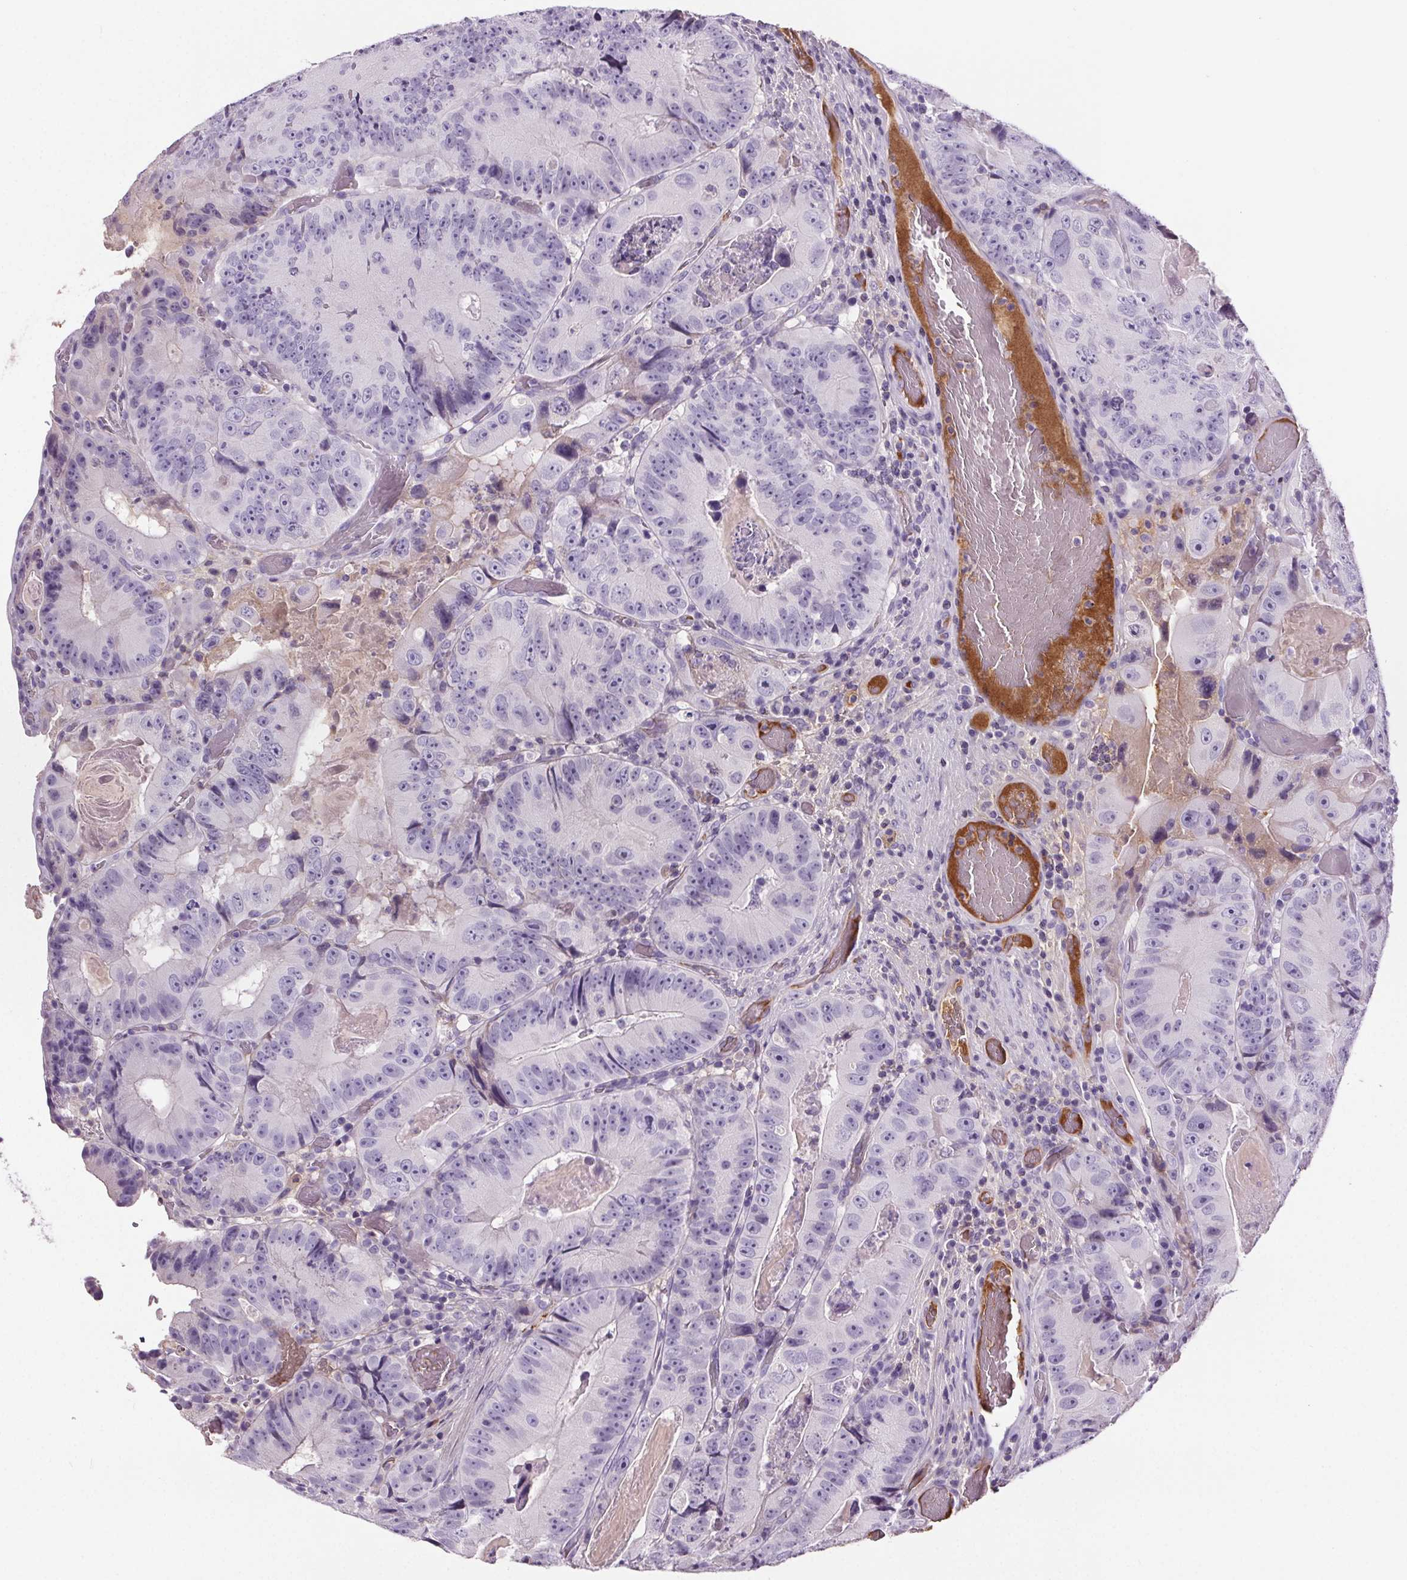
{"staining": {"intensity": "negative", "quantity": "none", "location": "none"}, "tissue": "colorectal cancer", "cell_type": "Tumor cells", "image_type": "cancer", "snomed": [{"axis": "morphology", "description": "Adenocarcinoma, NOS"}, {"axis": "topography", "description": "Colon"}], "caption": "Immunohistochemical staining of colorectal cancer (adenocarcinoma) demonstrates no significant positivity in tumor cells.", "gene": "CD5L", "patient": {"sex": "female", "age": 86}}